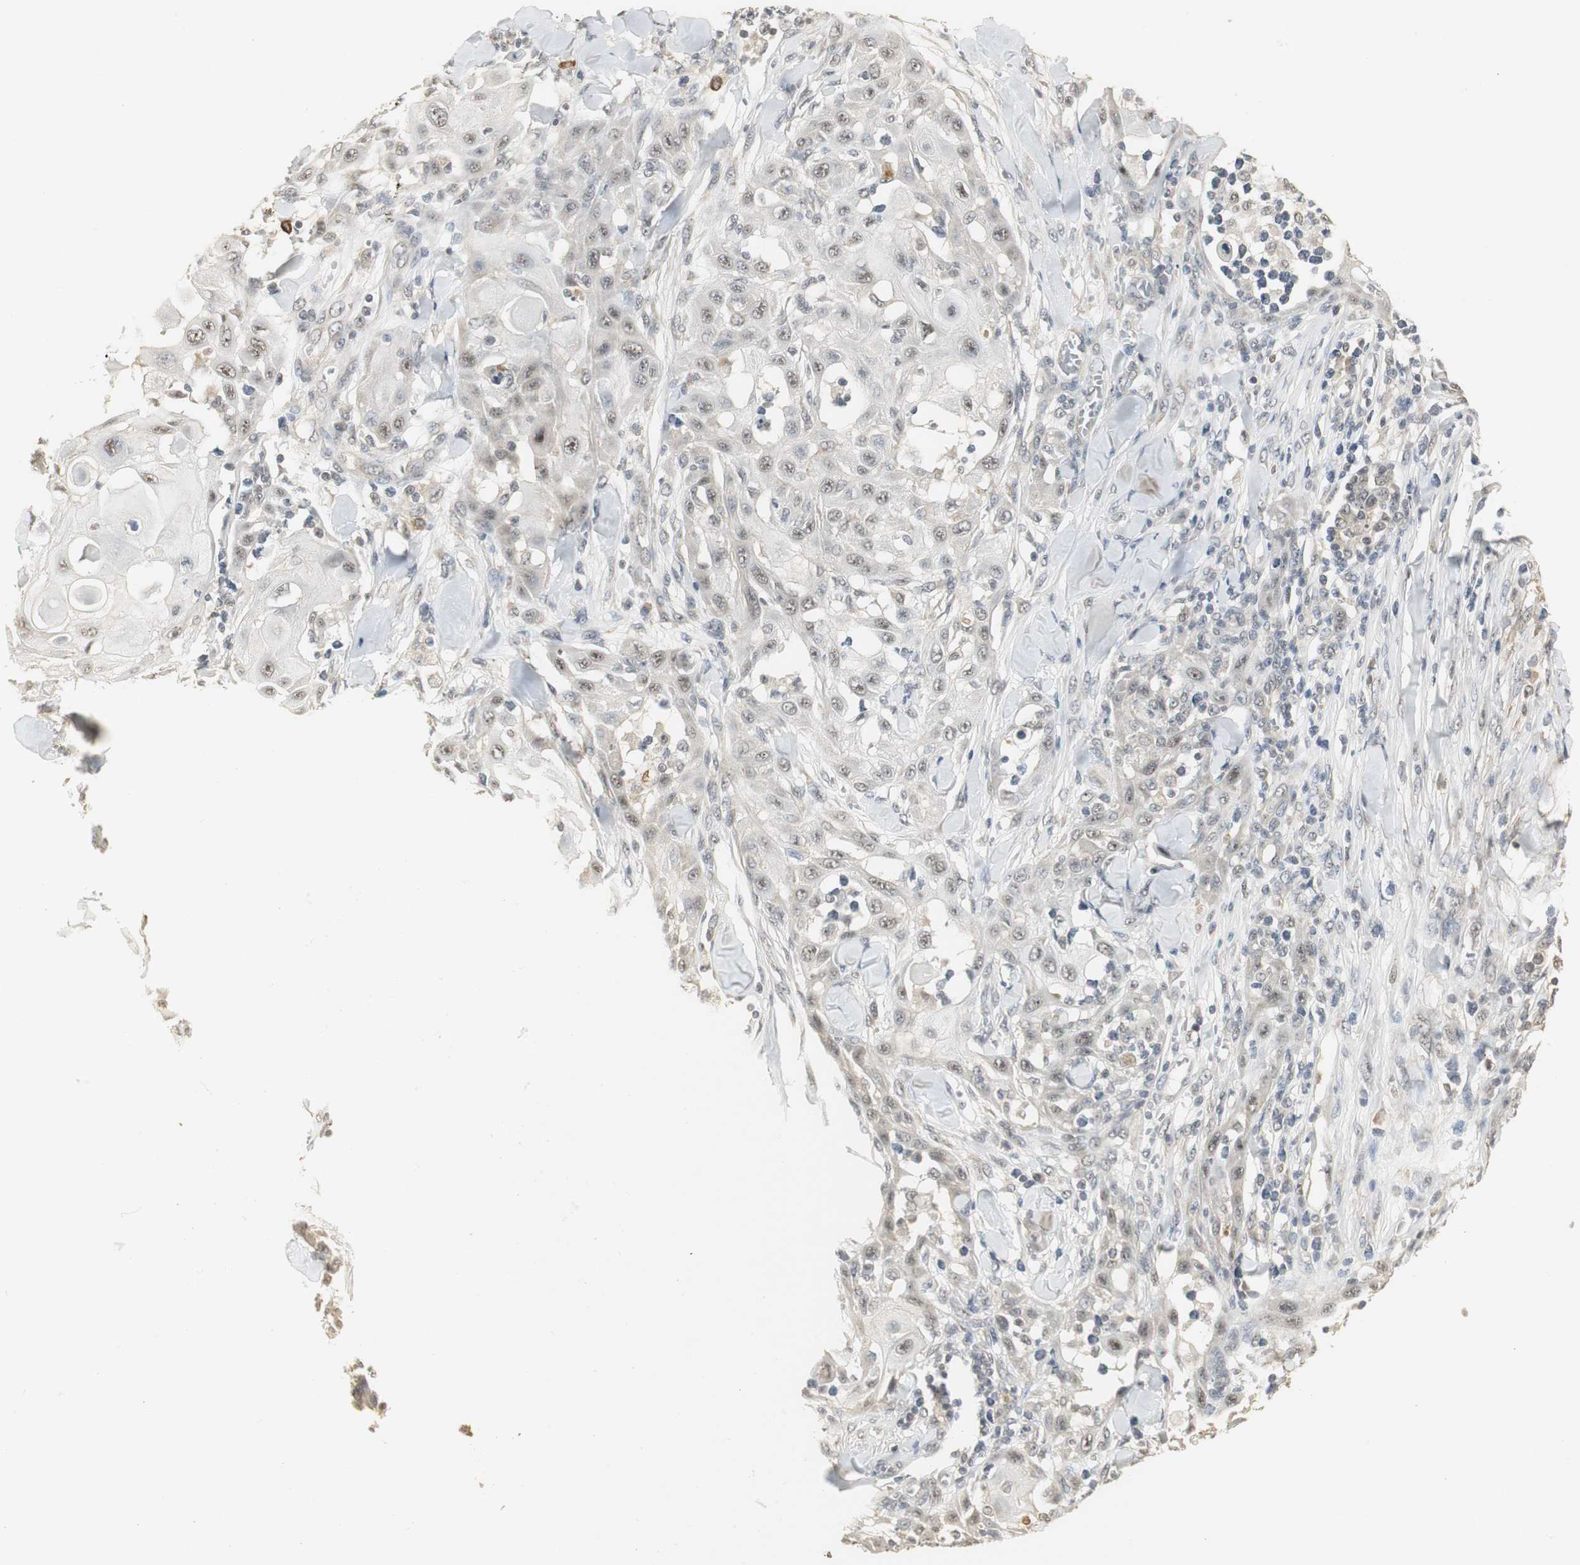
{"staining": {"intensity": "weak", "quantity": "<25%", "location": "nuclear"}, "tissue": "skin cancer", "cell_type": "Tumor cells", "image_type": "cancer", "snomed": [{"axis": "morphology", "description": "Squamous cell carcinoma, NOS"}, {"axis": "topography", "description": "Skin"}], "caption": "This is a image of immunohistochemistry (IHC) staining of skin cancer, which shows no expression in tumor cells.", "gene": "ELOA", "patient": {"sex": "male", "age": 24}}